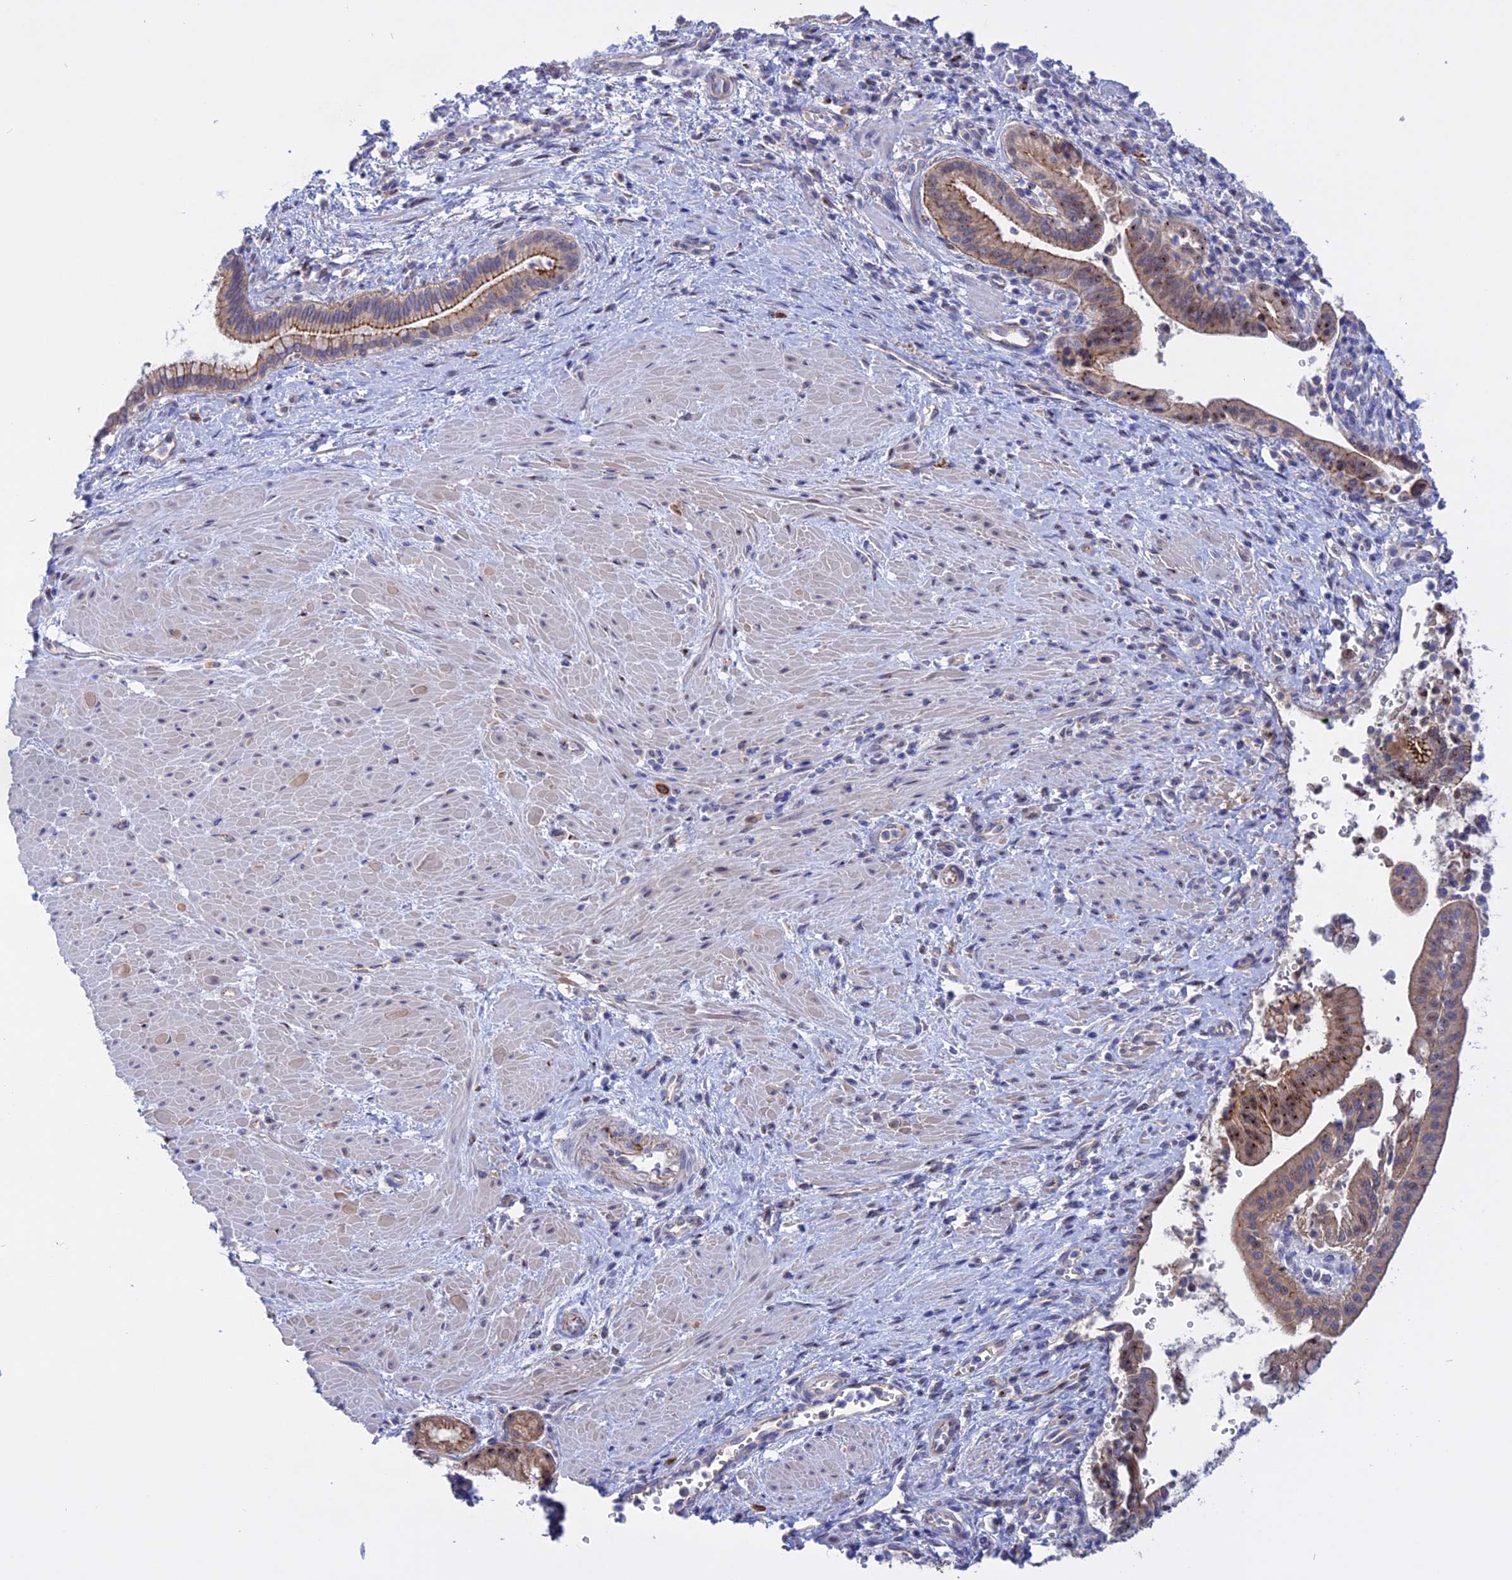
{"staining": {"intensity": "moderate", "quantity": ">75%", "location": "cytoplasmic/membranous,nuclear"}, "tissue": "pancreatic cancer", "cell_type": "Tumor cells", "image_type": "cancer", "snomed": [{"axis": "morphology", "description": "Adenocarcinoma, NOS"}, {"axis": "topography", "description": "Pancreas"}], "caption": "A photomicrograph of adenocarcinoma (pancreatic) stained for a protein reveals moderate cytoplasmic/membranous and nuclear brown staining in tumor cells. (Stains: DAB in brown, nuclei in blue, Microscopy: brightfield microscopy at high magnification).", "gene": "GK5", "patient": {"sex": "male", "age": 78}}